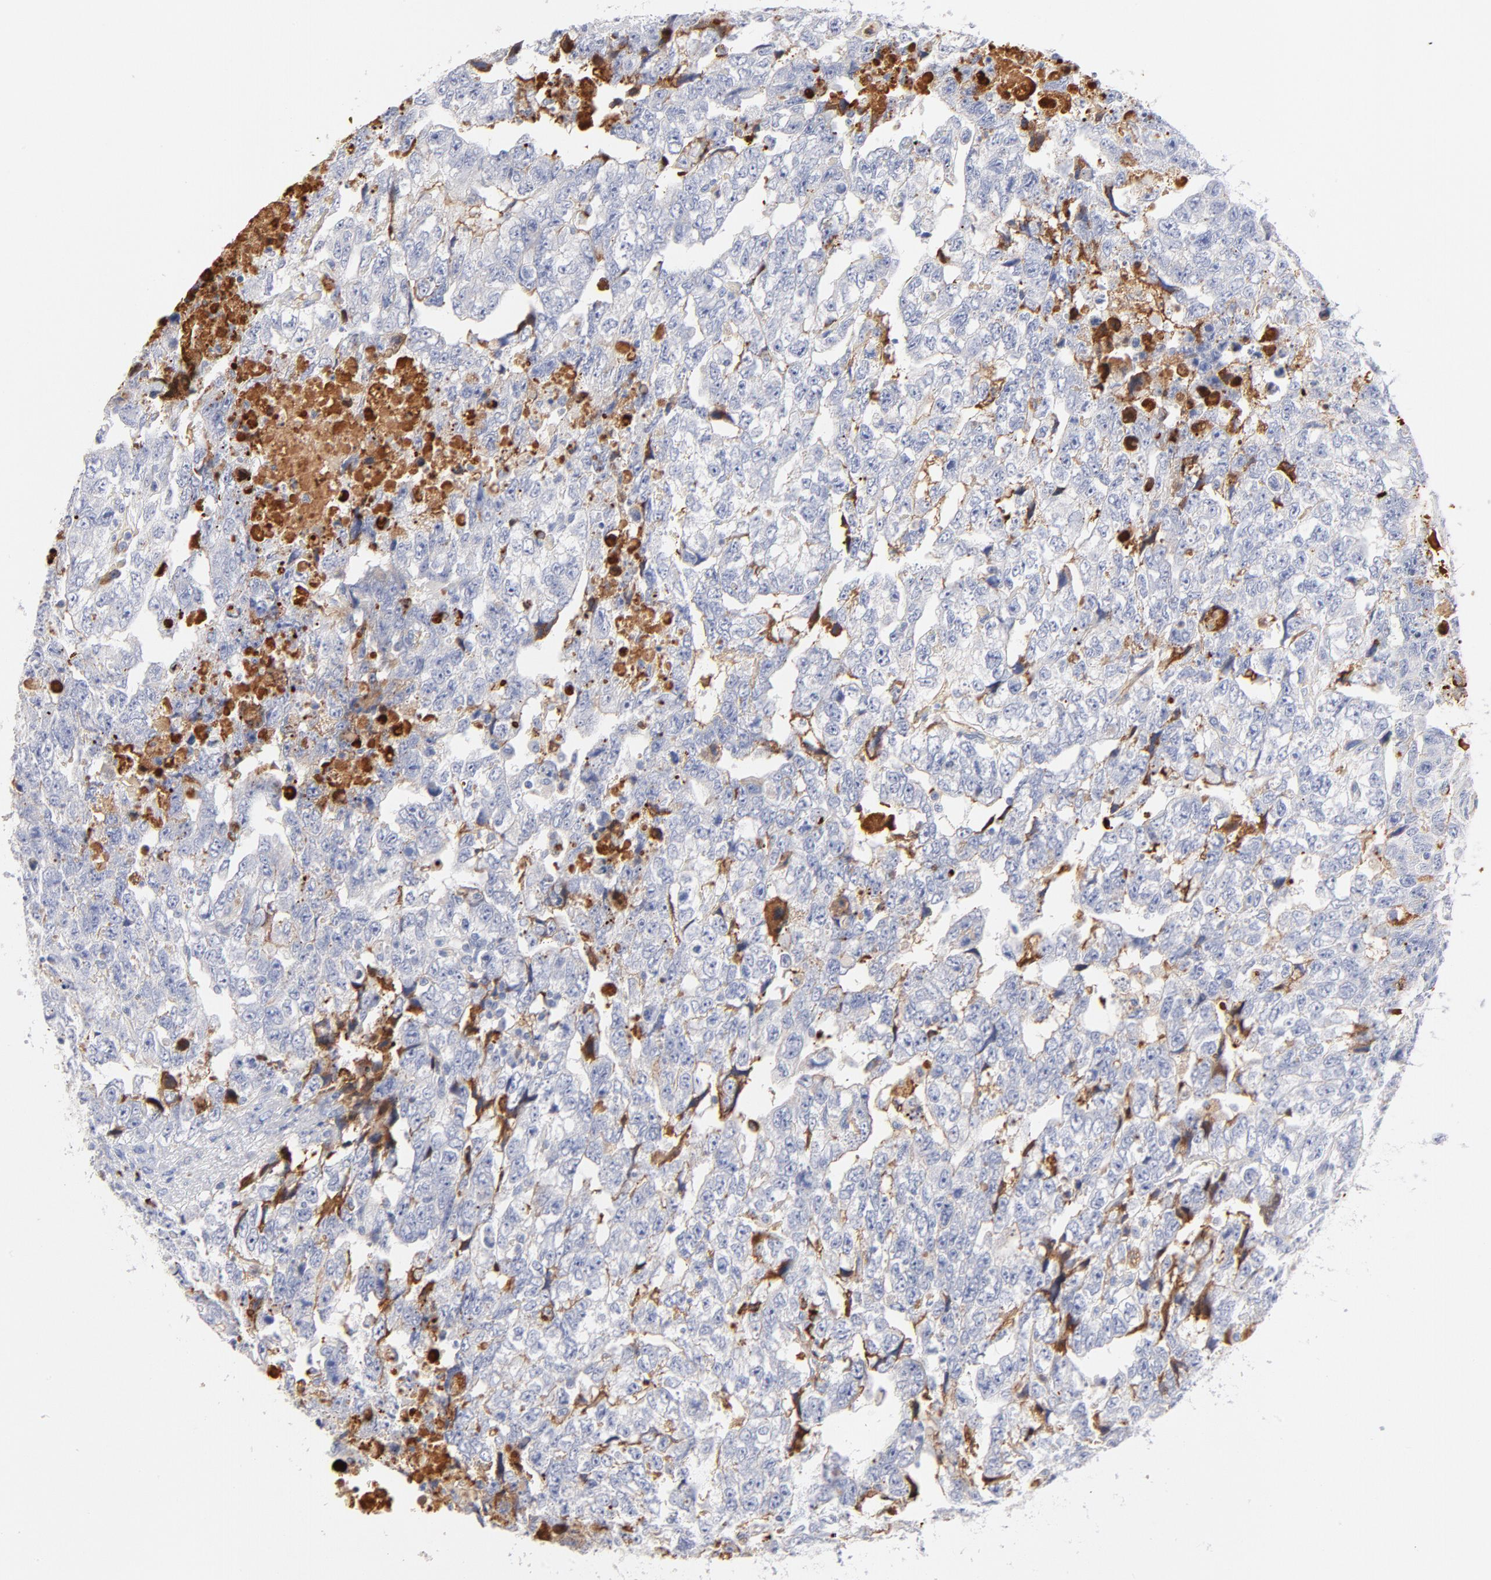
{"staining": {"intensity": "negative", "quantity": "none", "location": "none"}, "tissue": "testis cancer", "cell_type": "Tumor cells", "image_type": "cancer", "snomed": [{"axis": "morphology", "description": "Carcinoma, Embryonal, NOS"}, {"axis": "topography", "description": "Testis"}], "caption": "Tumor cells are negative for protein expression in human testis embryonal carcinoma.", "gene": "PLAT", "patient": {"sex": "male", "age": 36}}